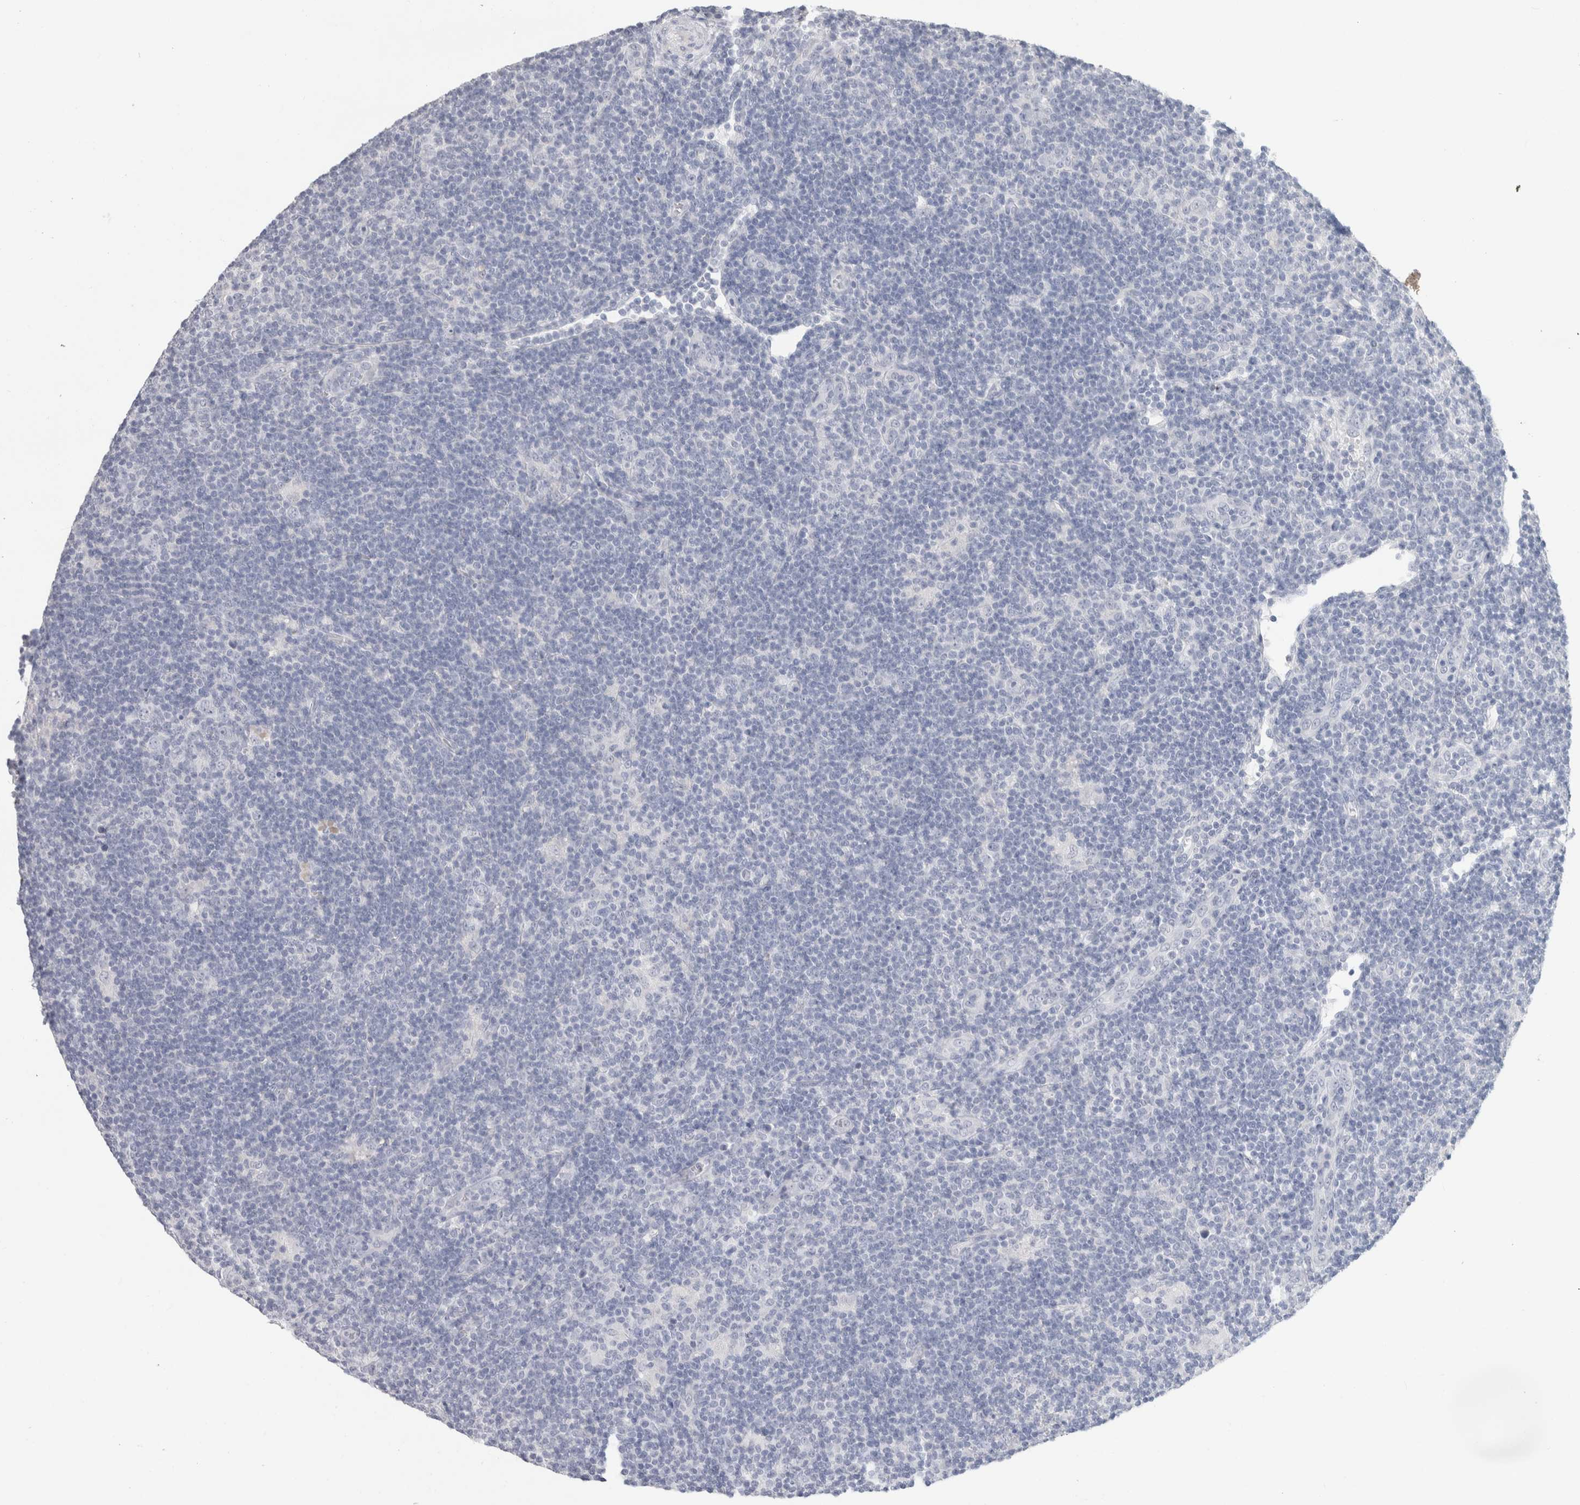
{"staining": {"intensity": "negative", "quantity": "none", "location": "none"}, "tissue": "lymphoma", "cell_type": "Tumor cells", "image_type": "cancer", "snomed": [{"axis": "morphology", "description": "Hodgkin's disease, NOS"}, {"axis": "topography", "description": "Lymph node"}], "caption": "An IHC micrograph of Hodgkin's disease is shown. There is no staining in tumor cells of Hodgkin's disease.", "gene": "SLC6A1", "patient": {"sex": "female", "age": 57}}